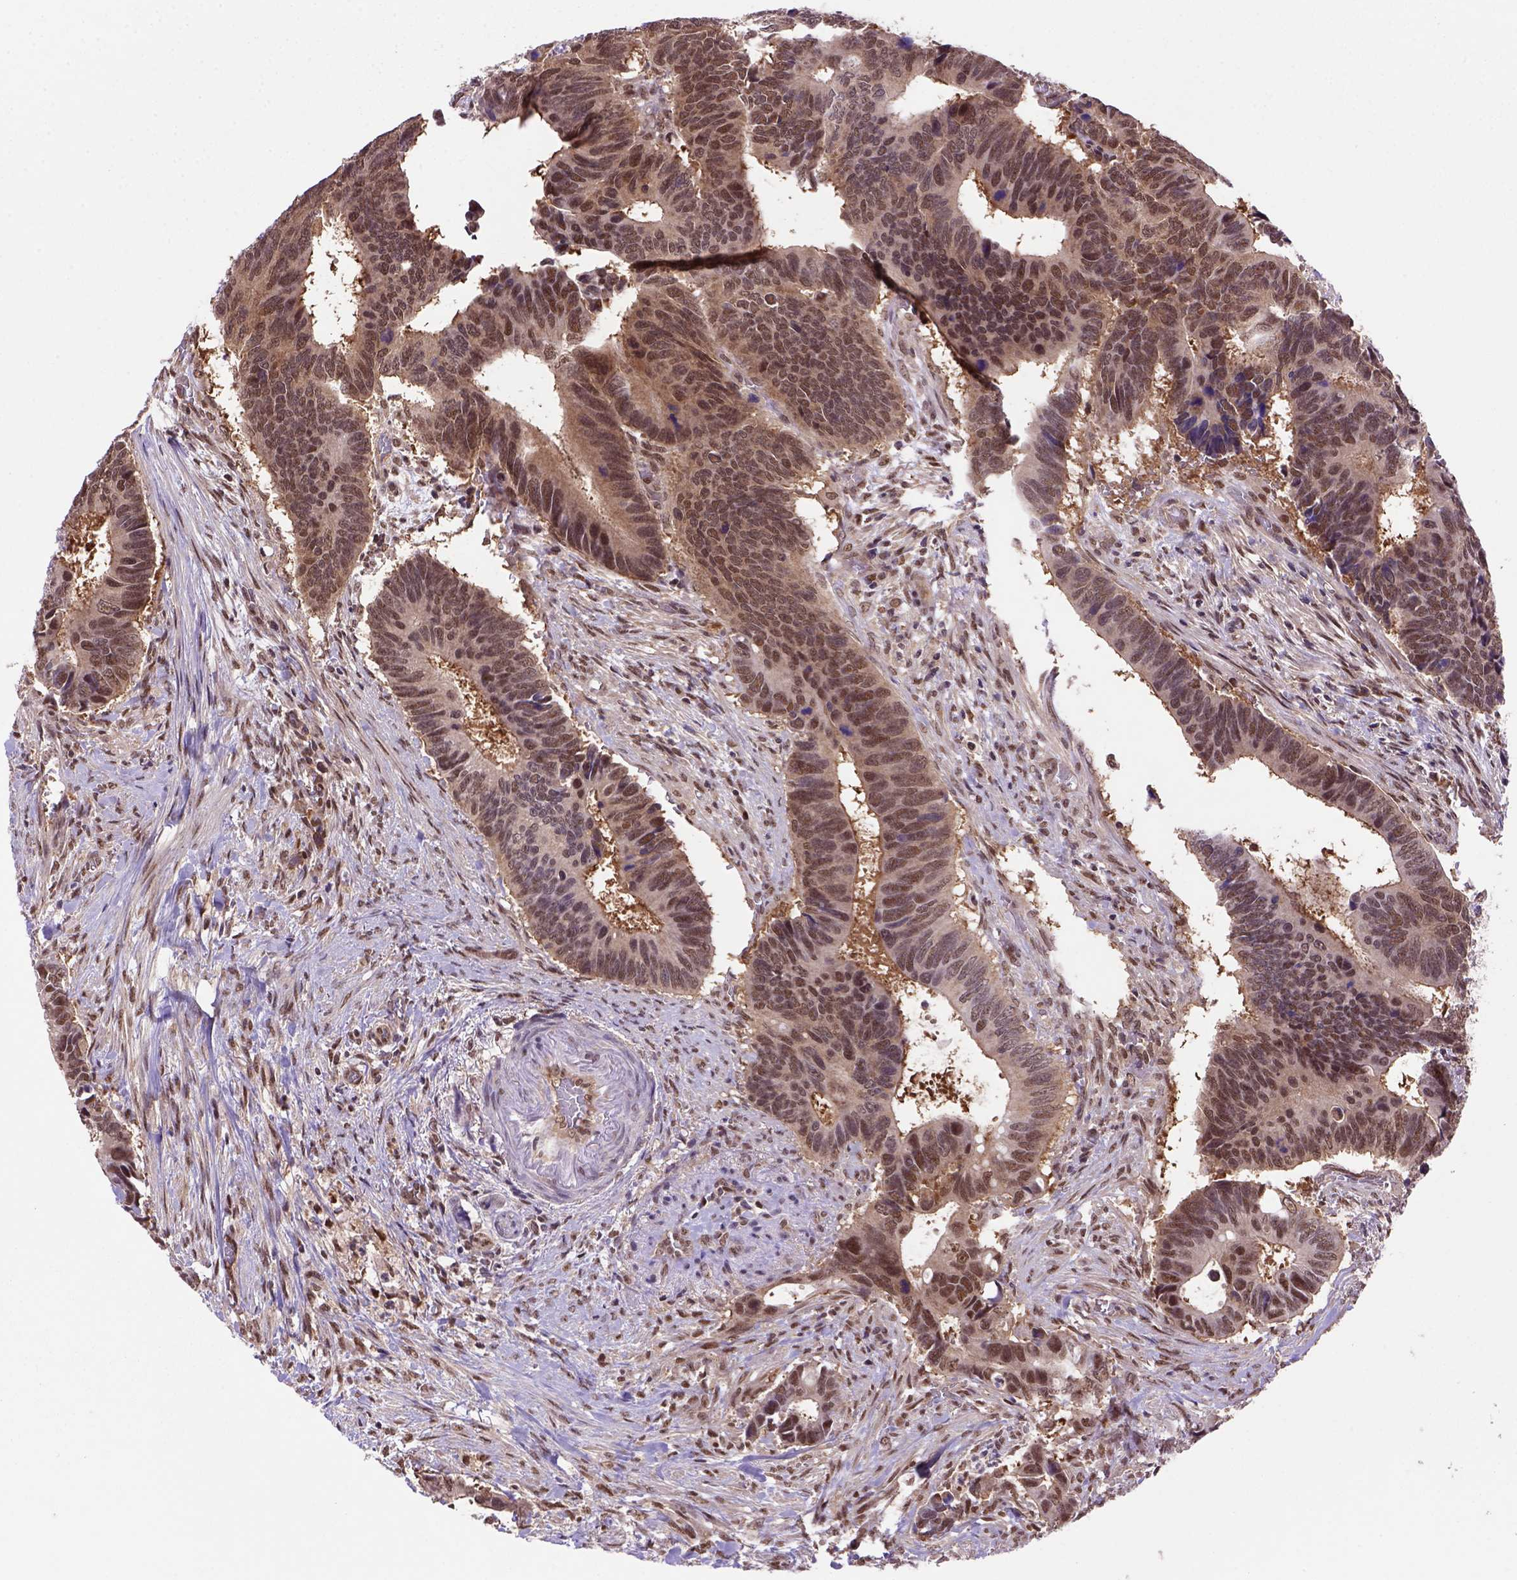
{"staining": {"intensity": "moderate", "quantity": ">75%", "location": "cytoplasmic/membranous,nuclear"}, "tissue": "colorectal cancer", "cell_type": "Tumor cells", "image_type": "cancer", "snomed": [{"axis": "morphology", "description": "Adenocarcinoma, NOS"}, {"axis": "topography", "description": "Colon"}], "caption": "Adenocarcinoma (colorectal) stained with a protein marker demonstrates moderate staining in tumor cells.", "gene": "PSMC2", "patient": {"sex": "male", "age": 49}}